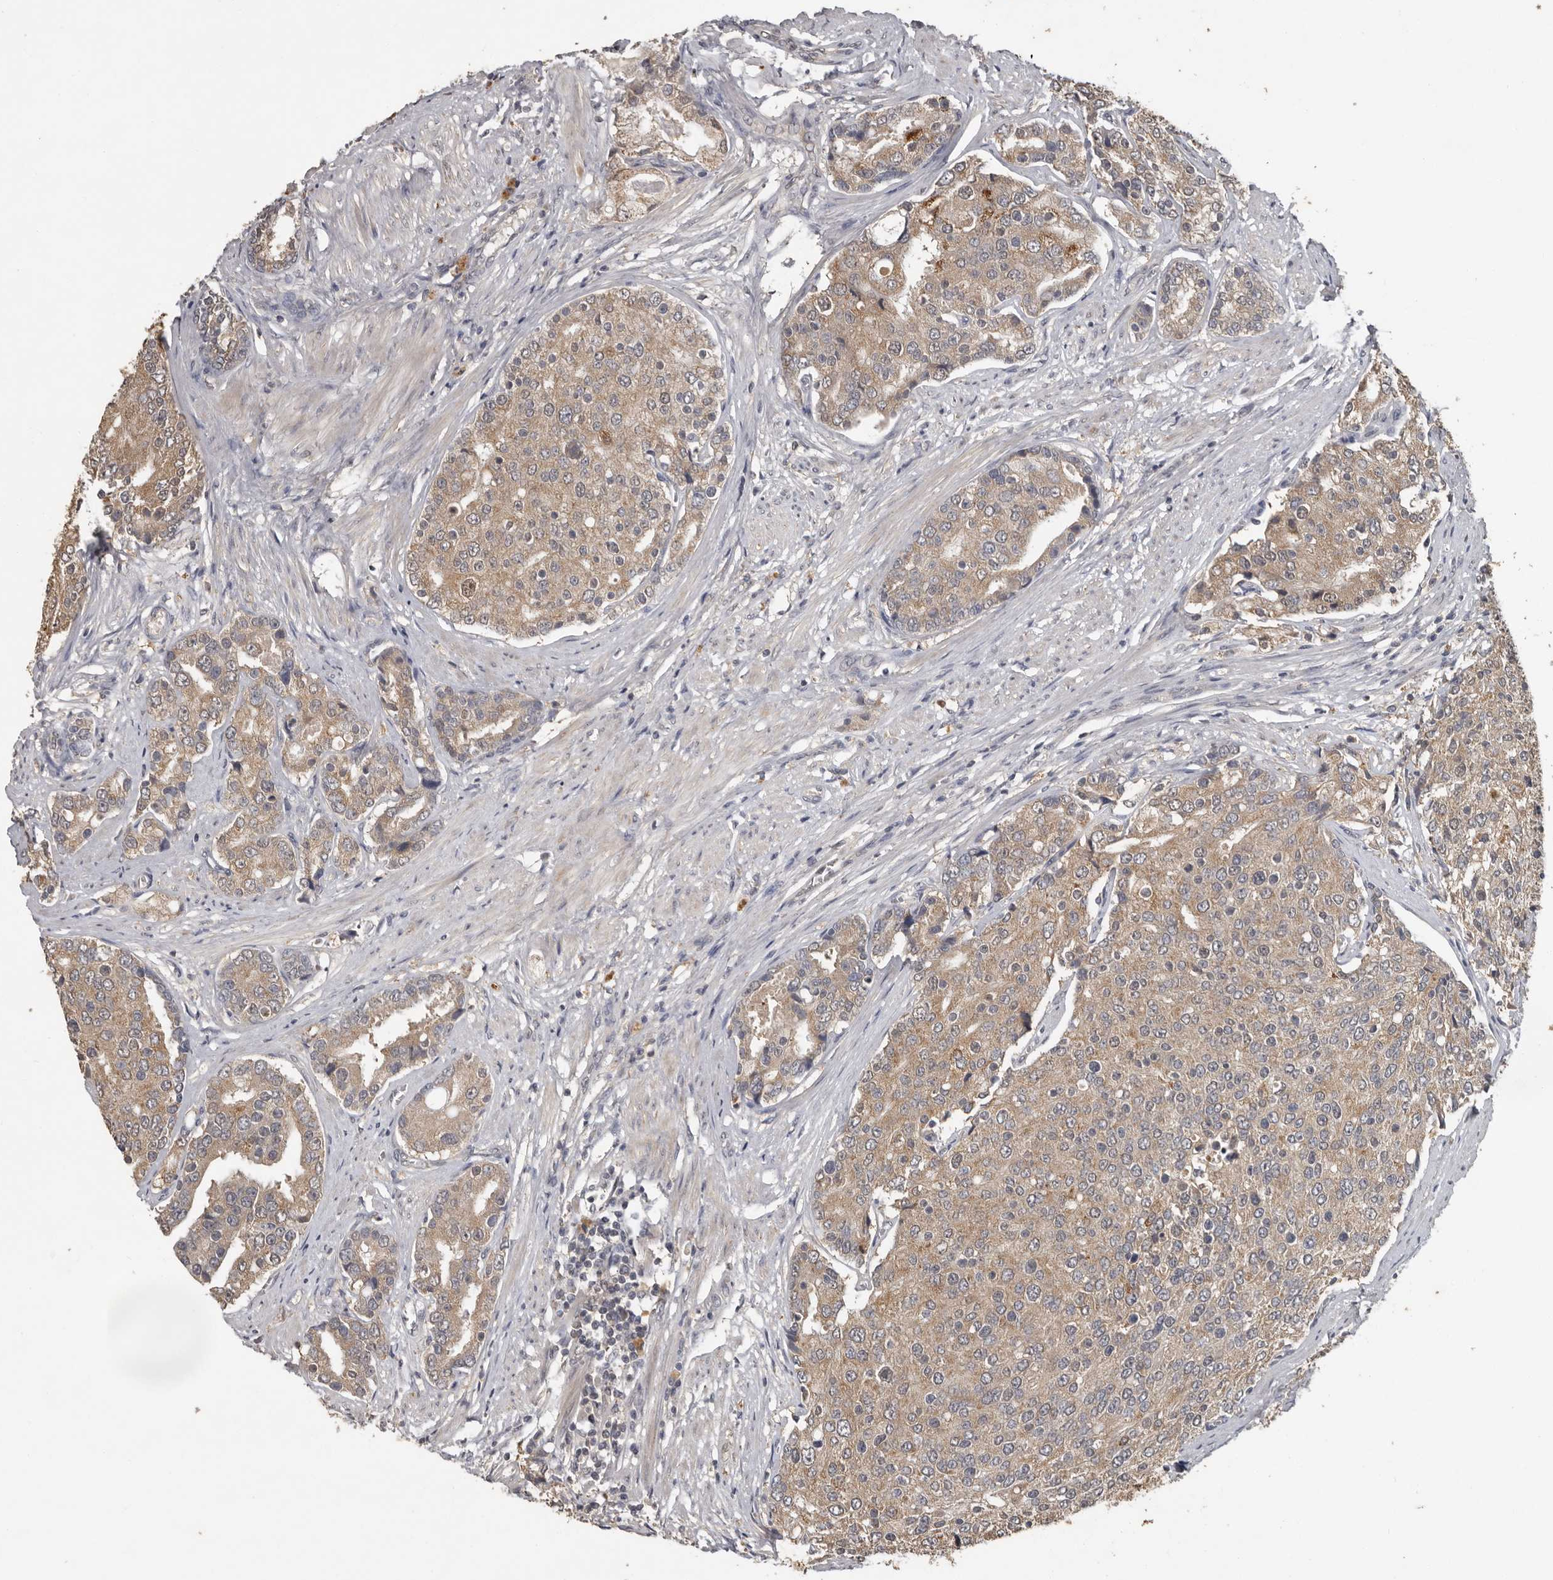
{"staining": {"intensity": "weak", "quantity": ">75%", "location": "cytoplasmic/membranous"}, "tissue": "prostate cancer", "cell_type": "Tumor cells", "image_type": "cancer", "snomed": [{"axis": "morphology", "description": "Adenocarcinoma, High grade"}, {"axis": "topography", "description": "Prostate"}], "caption": "This is a histology image of immunohistochemistry staining of prostate cancer, which shows weak expression in the cytoplasmic/membranous of tumor cells.", "gene": "MTF1", "patient": {"sex": "male", "age": 50}}